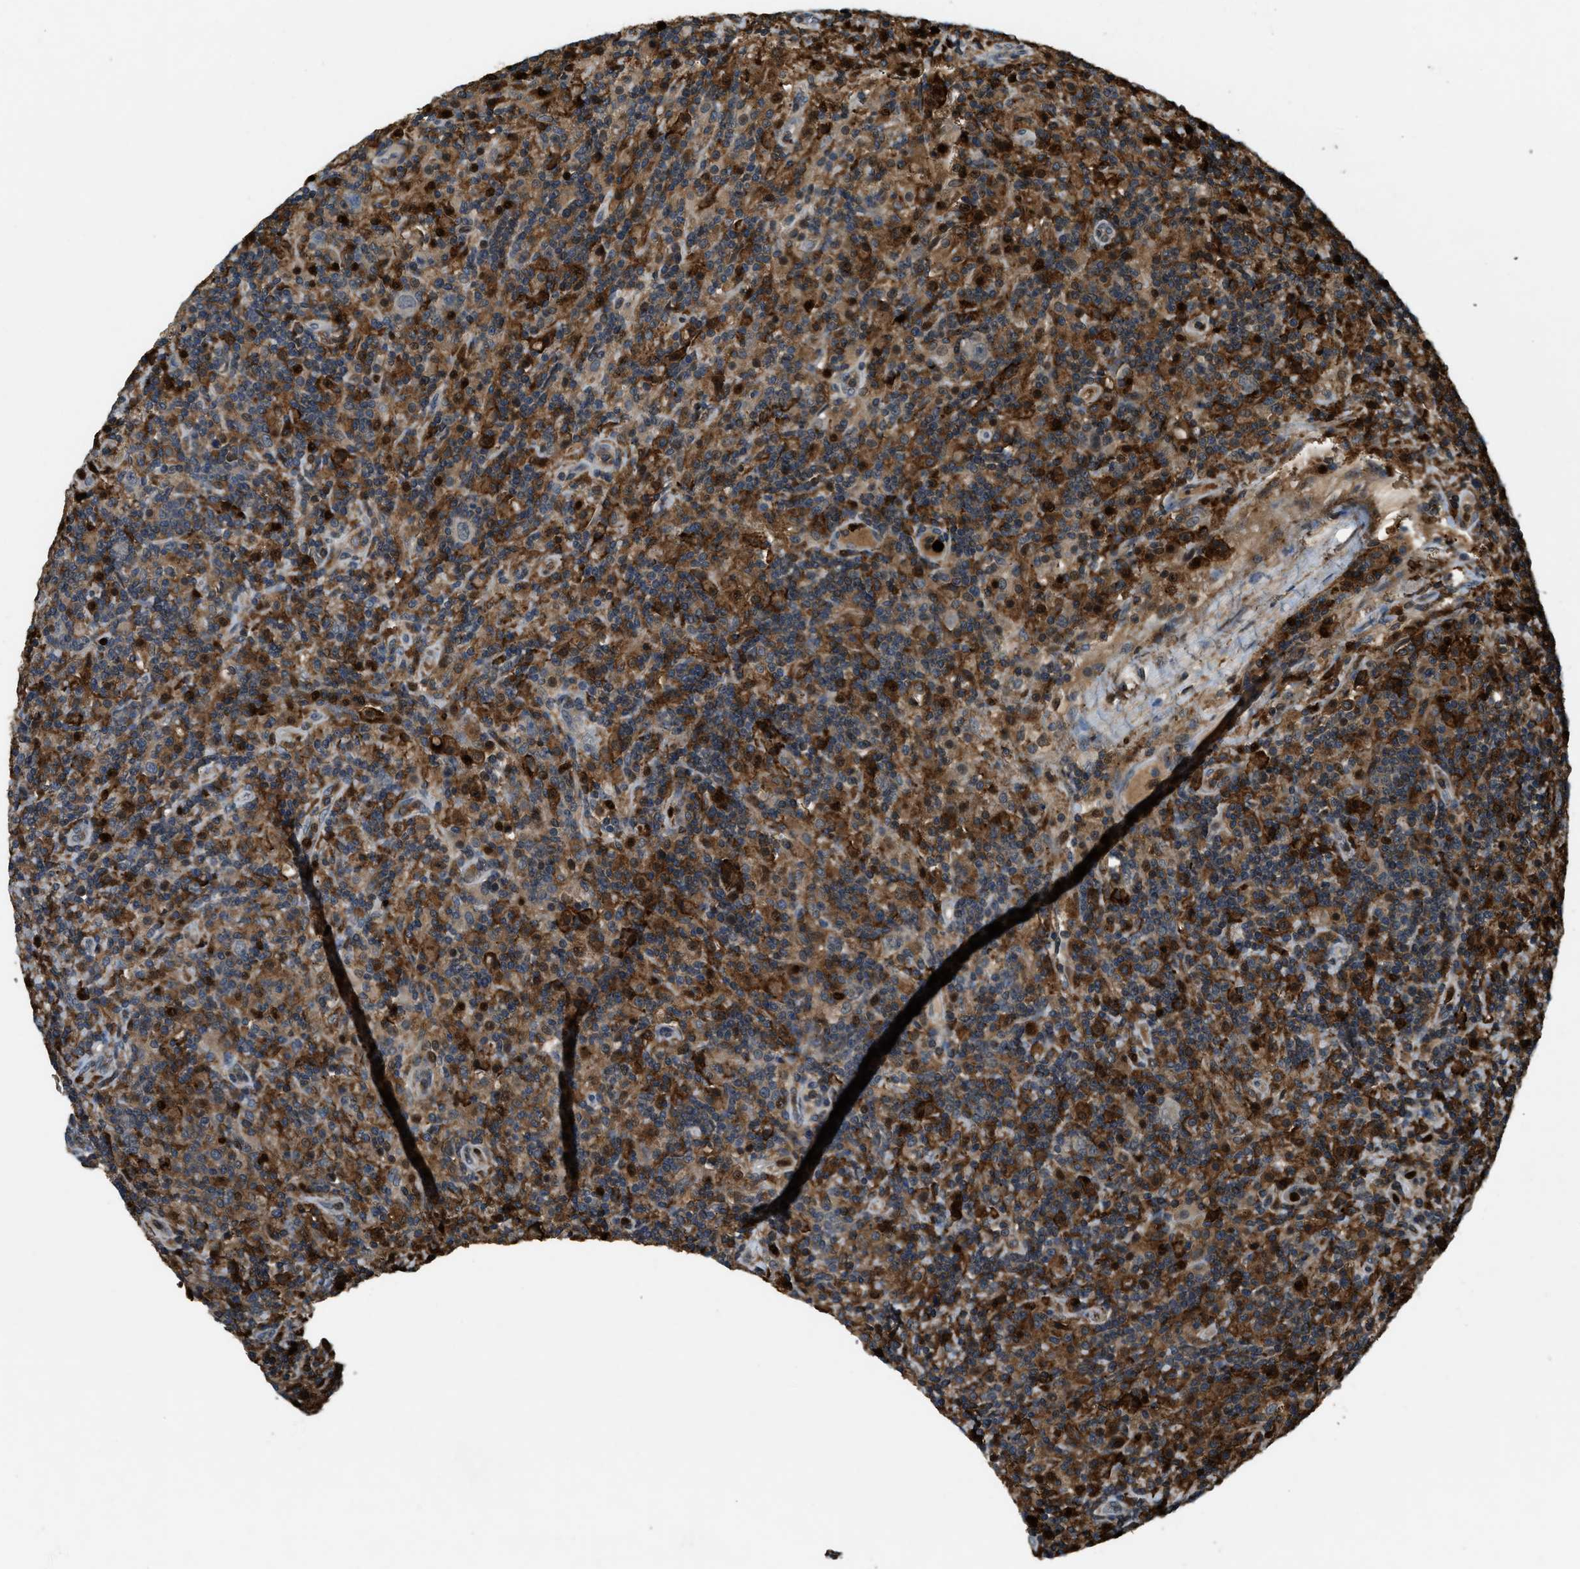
{"staining": {"intensity": "weak", "quantity": ">75%", "location": "cytoplasmic/membranous"}, "tissue": "lymphoma", "cell_type": "Tumor cells", "image_type": "cancer", "snomed": [{"axis": "morphology", "description": "Hodgkin's disease, NOS"}, {"axis": "topography", "description": "Lymph node"}], "caption": "Immunohistochemistry (IHC) micrograph of lymphoma stained for a protein (brown), which demonstrates low levels of weak cytoplasmic/membranous expression in approximately >75% of tumor cells.", "gene": "RNF141", "patient": {"sex": "male", "age": 70}}